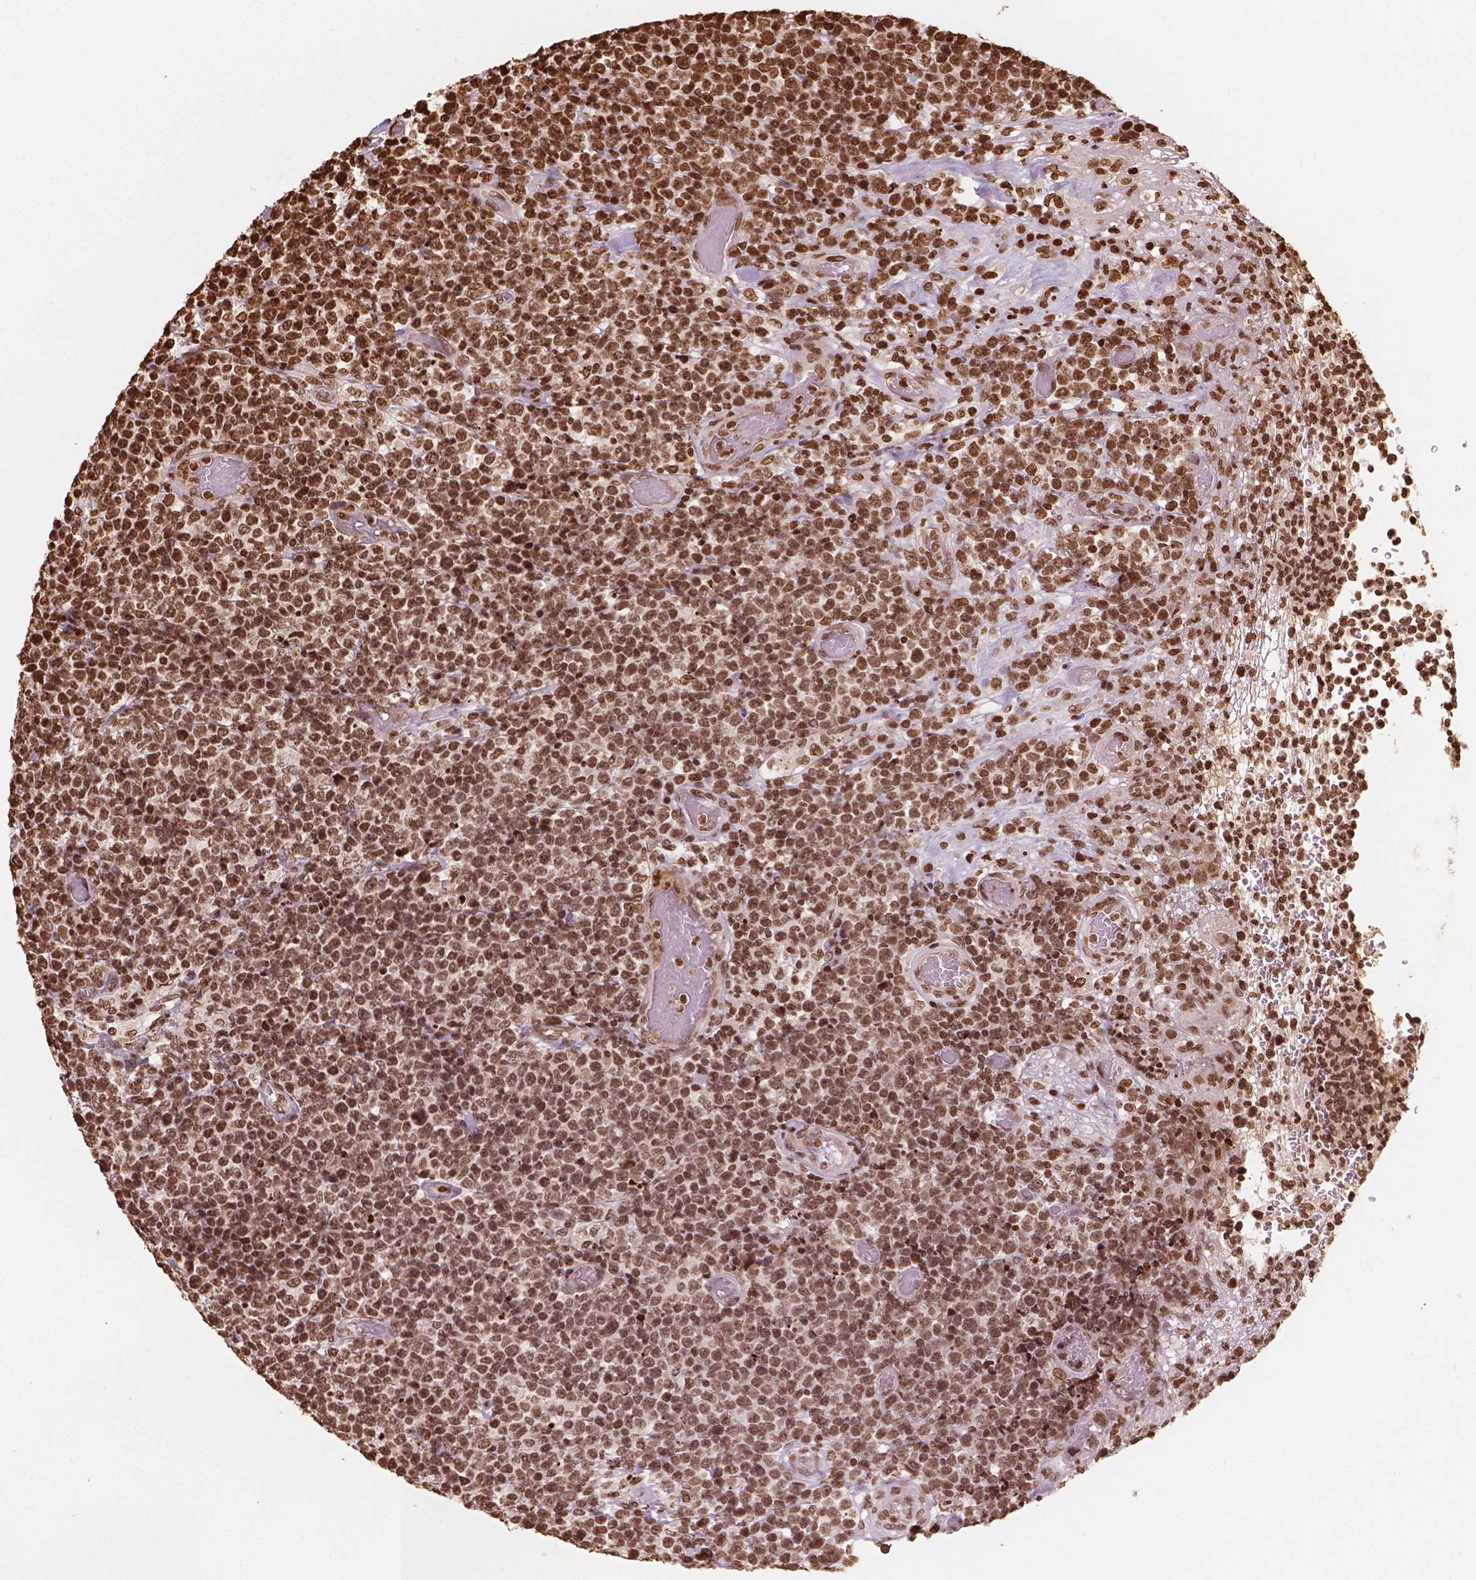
{"staining": {"intensity": "strong", "quantity": ">75%", "location": "nuclear"}, "tissue": "lymphoma", "cell_type": "Tumor cells", "image_type": "cancer", "snomed": [{"axis": "morphology", "description": "Malignant lymphoma, non-Hodgkin's type, High grade"}, {"axis": "topography", "description": "Soft tissue"}], "caption": "There is high levels of strong nuclear staining in tumor cells of lymphoma, as demonstrated by immunohistochemical staining (brown color).", "gene": "H3C7", "patient": {"sex": "female", "age": 56}}